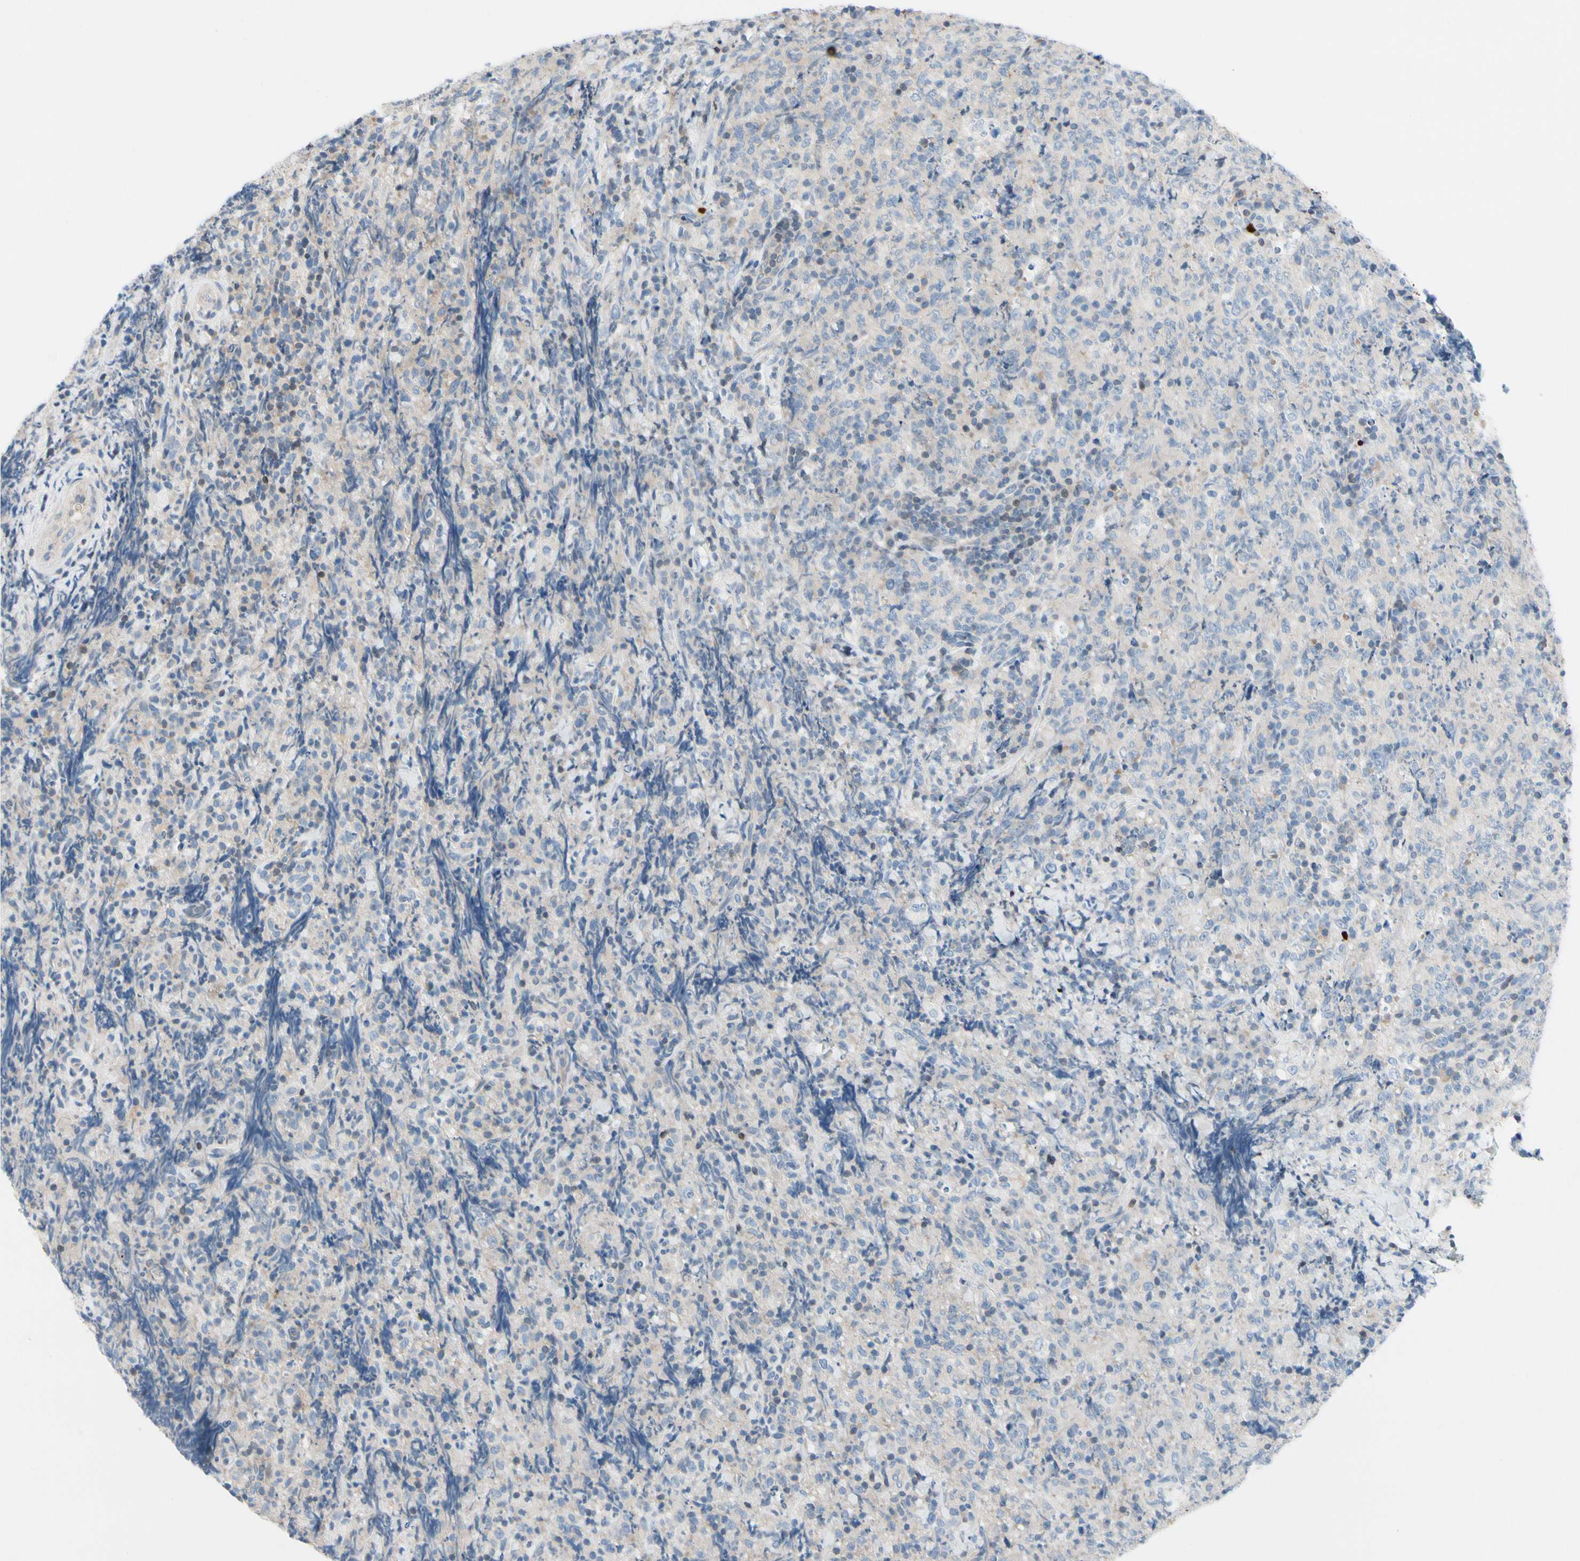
{"staining": {"intensity": "negative", "quantity": "none", "location": "none"}, "tissue": "lymphoma", "cell_type": "Tumor cells", "image_type": "cancer", "snomed": [{"axis": "morphology", "description": "Malignant lymphoma, non-Hodgkin's type, High grade"}, {"axis": "topography", "description": "Tonsil"}], "caption": "IHC of human lymphoma exhibits no expression in tumor cells.", "gene": "ZNF132", "patient": {"sex": "female", "age": 36}}